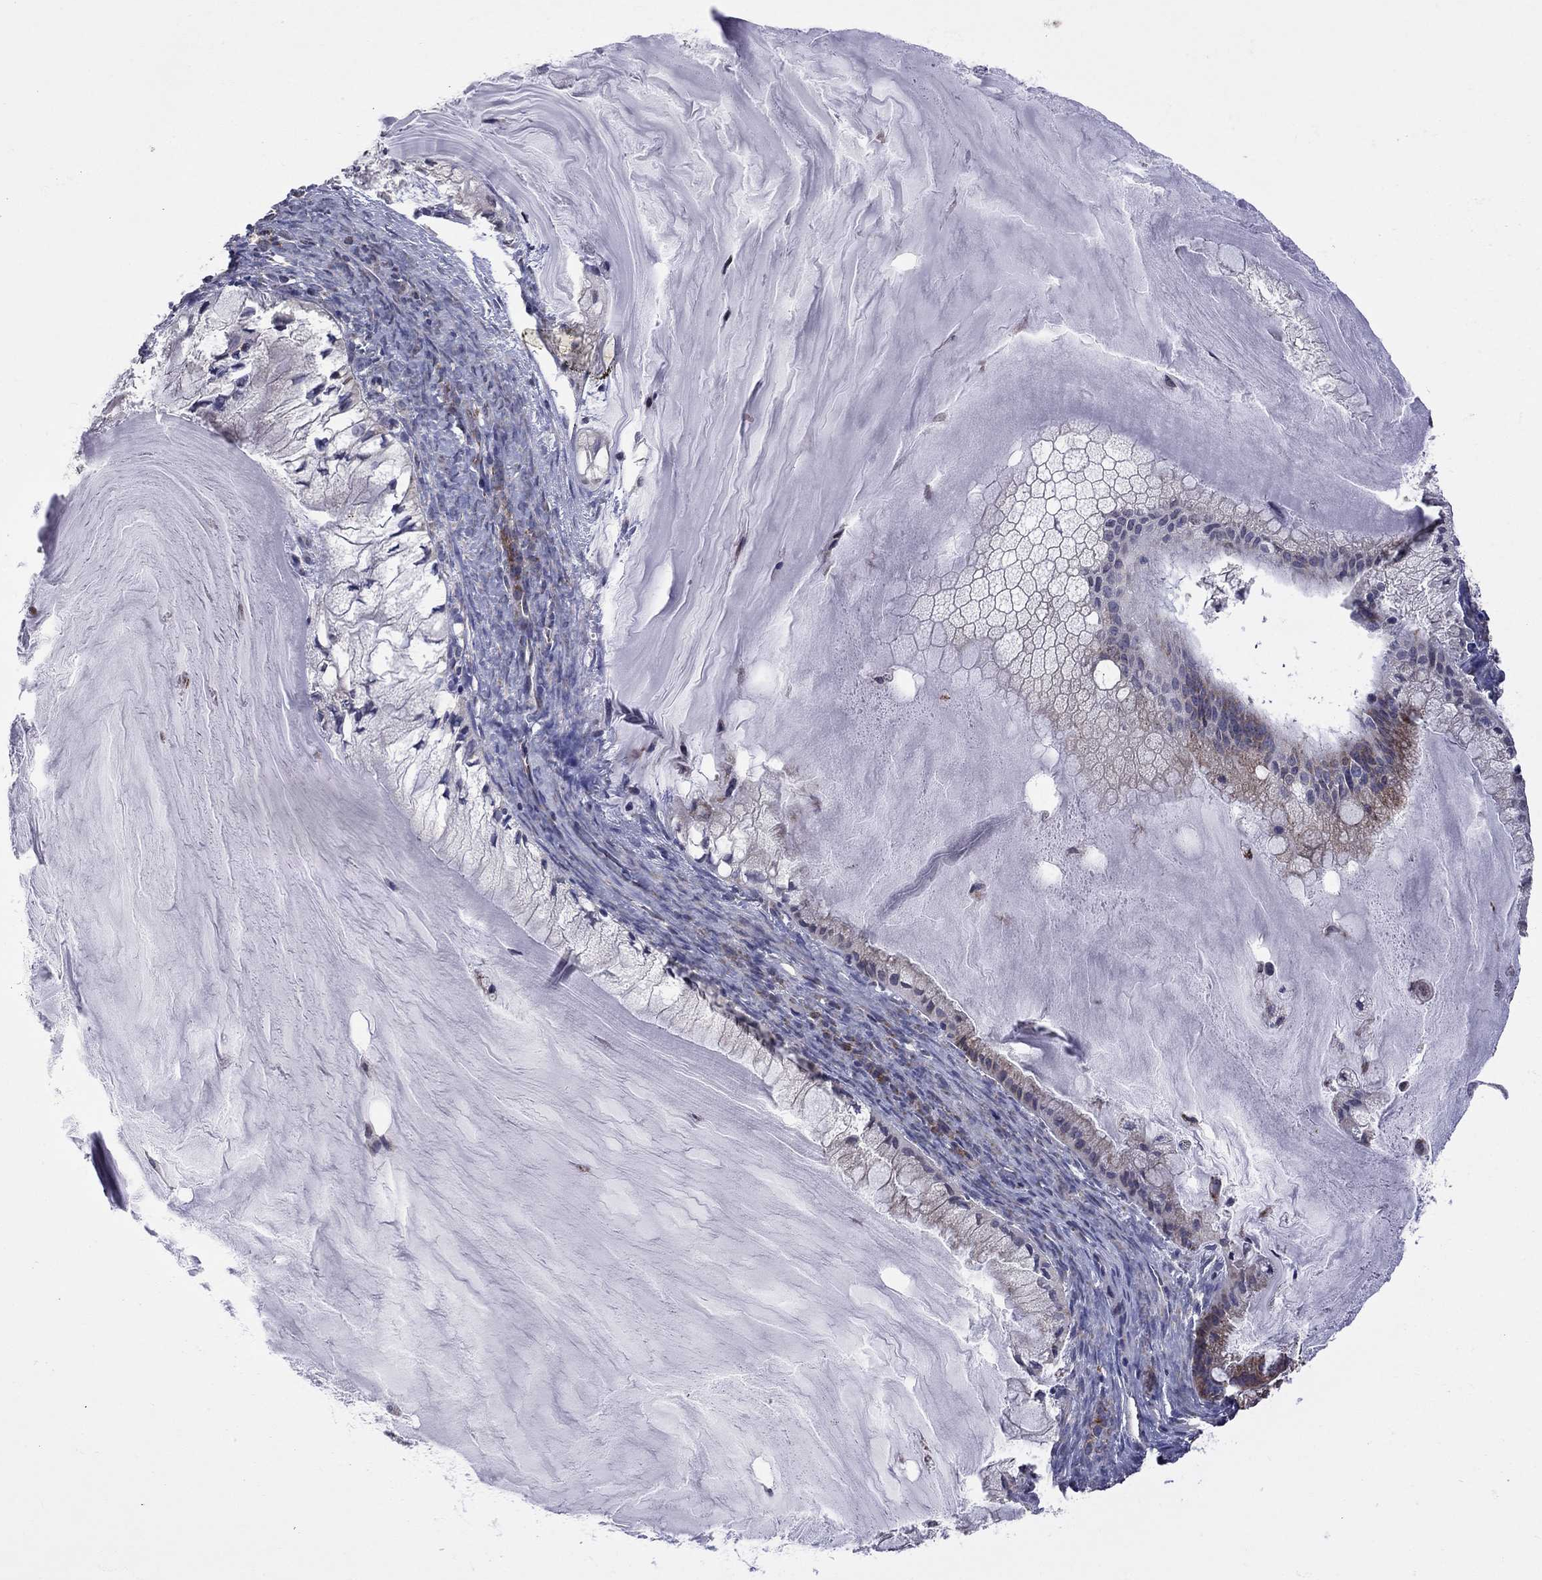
{"staining": {"intensity": "negative", "quantity": "none", "location": "none"}, "tissue": "ovarian cancer", "cell_type": "Tumor cells", "image_type": "cancer", "snomed": [{"axis": "morphology", "description": "Cystadenocarcinoma, mucinous, NOS"}, {"axis": "topography", "description": "Ovary"}], "caption": "An IHC photomicrograph of mucinous cystadenocarcinoma (ovarian) is shown. There is no staining in tumor cells of mucinous cystadenocarcinoma (ovarian).", "gene": "NDUFB1", "patient": {"sex": "female", "age": 57}}